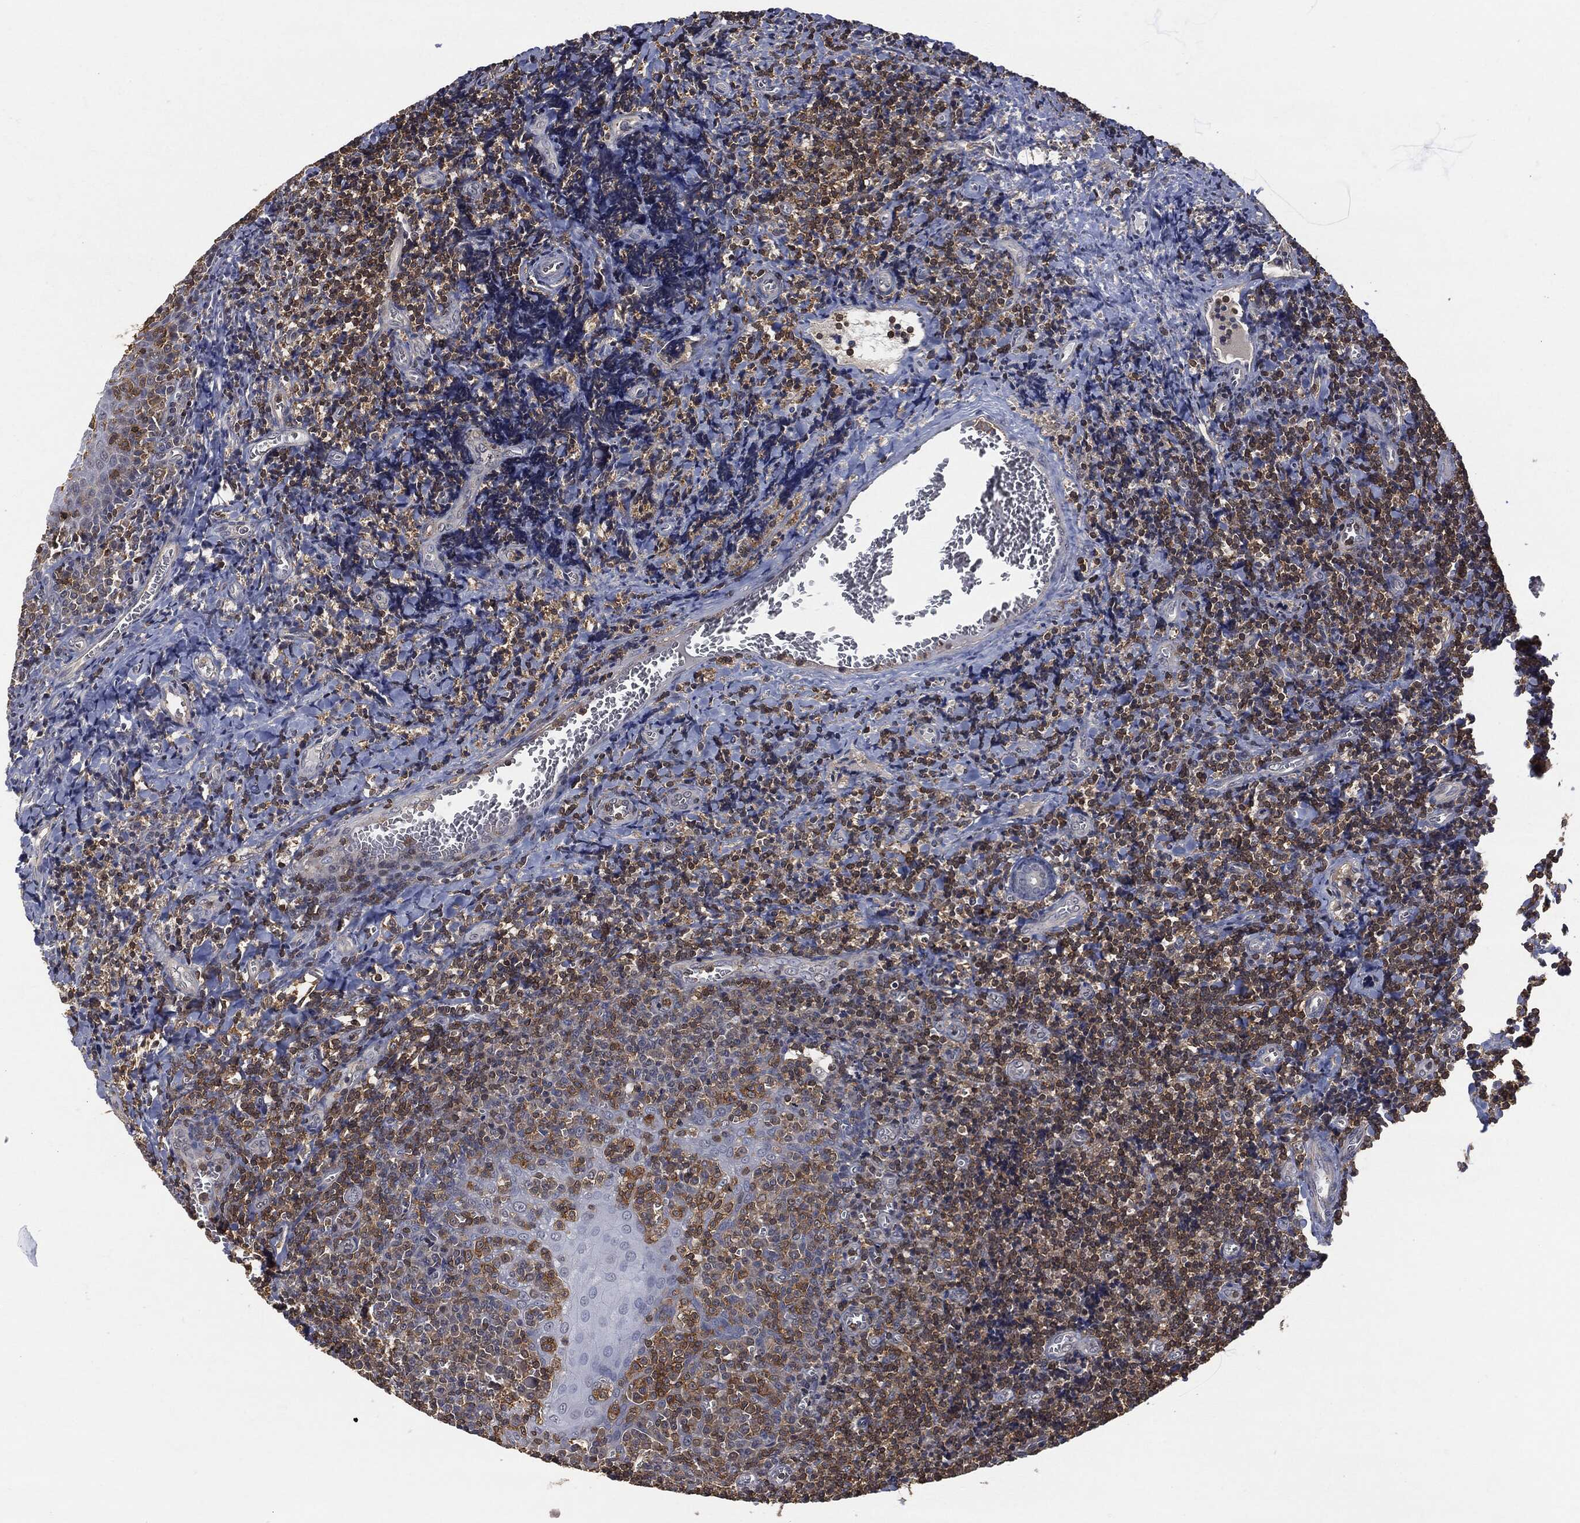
{"staining": {"intensity": "negative", "quantity": "none", "location": "none"}, "tissue": "tonsil", "cell_type": "Germinal center cells", "image_type": "normal", "snomed": [{"axis": "morphology", "description": "Normal tissue, NOS"}, {"axis": "morphology", "description": "Inflammation, NOS"}, {"axis": "topography", "description": "Tonsil"}], "caption": "Immunohistochemical staining of normal human tonsil displays no significant positivity in germinal center cells.", "gene": "PSMB10", "patient": {"sex": "female", "age": 31}}